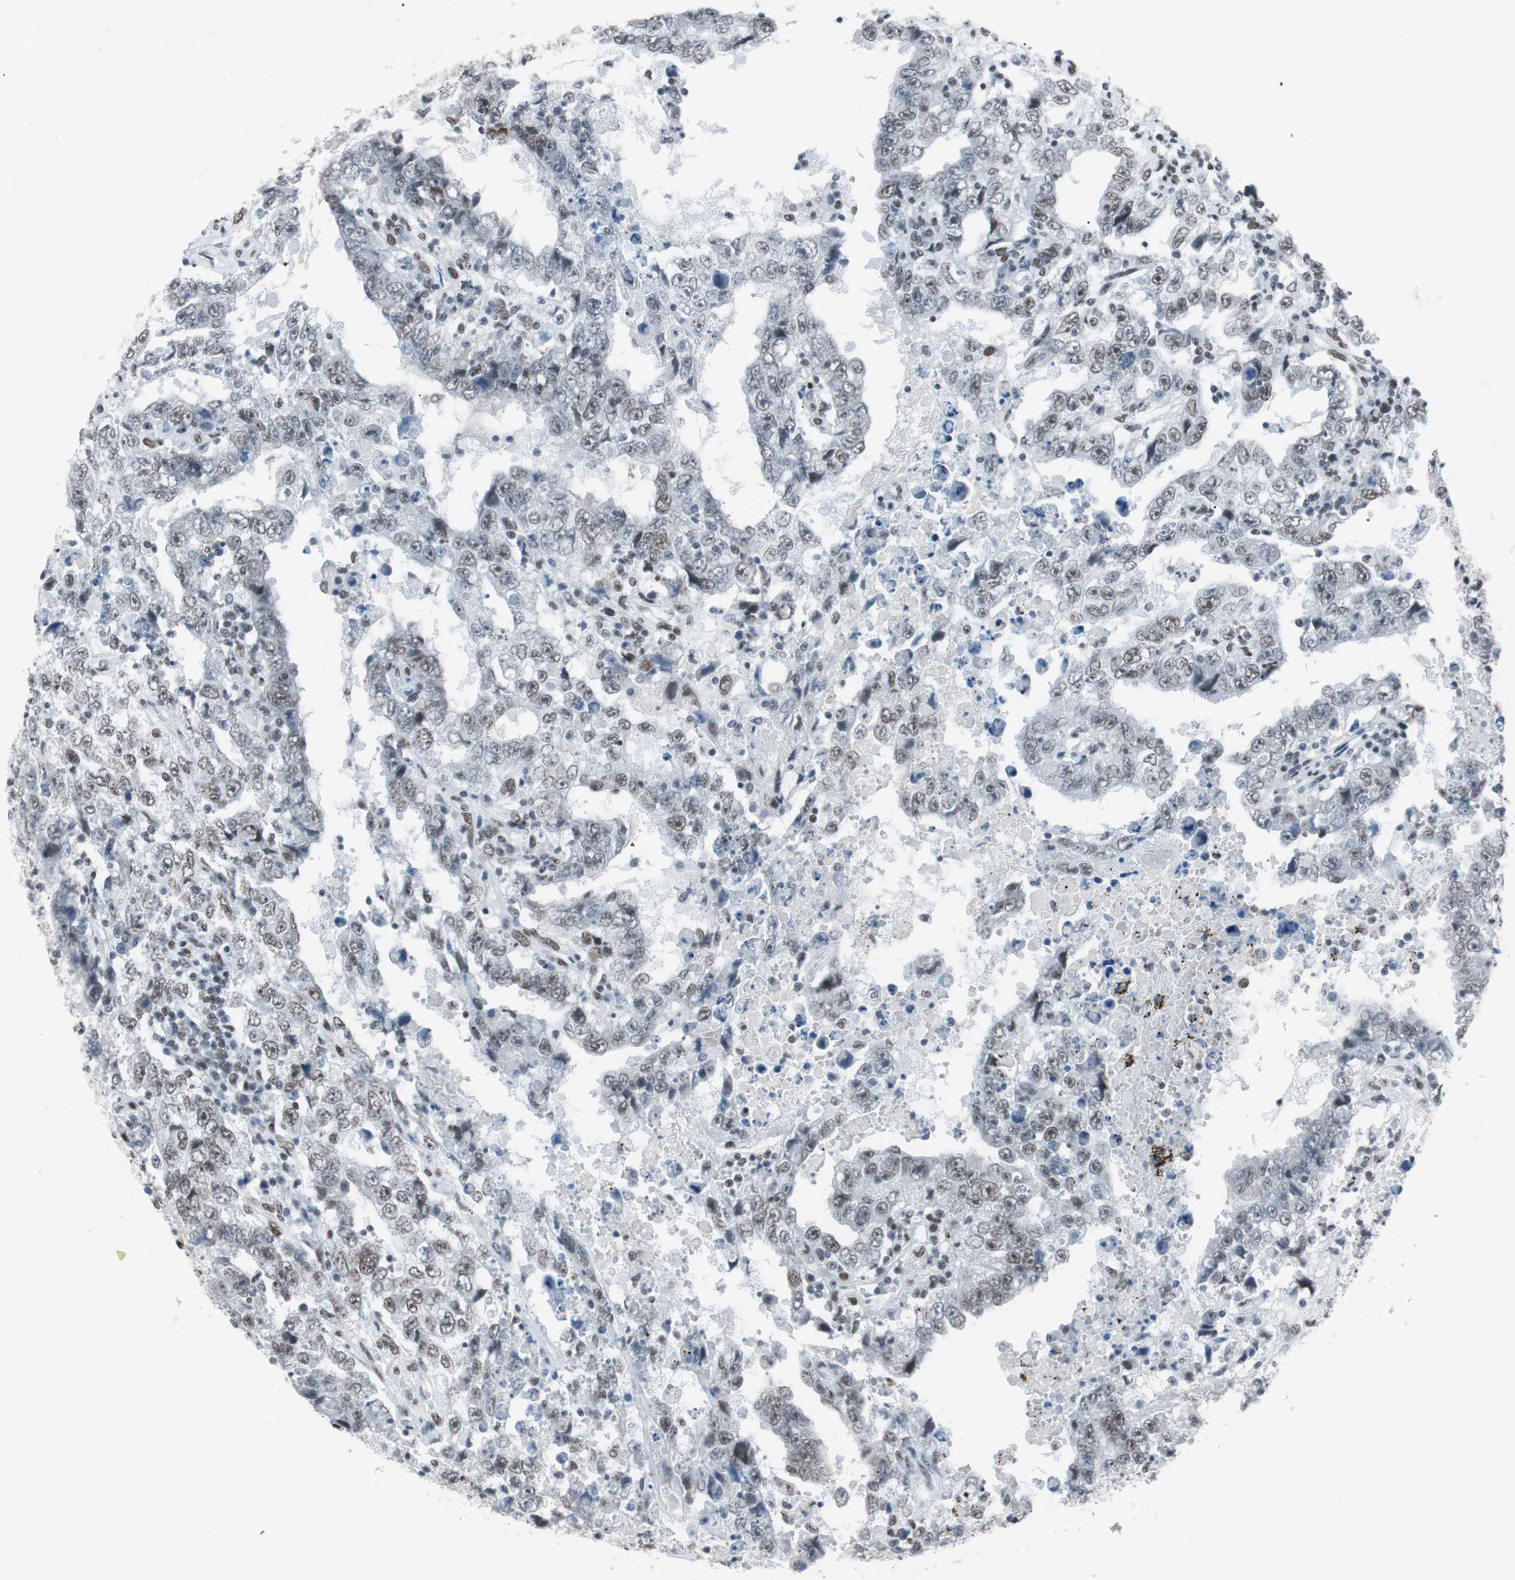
{"staining": {"intensity": "weak", "quantity": "25%-75%", "location": "nuclear"}, "tissue": "testis cancer", "cell_type": "Tumor cells", "image_type": "cancer", "snomed": [{"axis": "morphology", "description": "Carcinoma, Embryonal, NOS"}, {"axis": "topography", "description": "Testis"}], "caption": "Brown immunohistochemical staining in testis embryonal carcinoma reveals weak nuclear expression in about 25%-75% of tumor cells. (Stains: DAB in brown, nuclei in blue, Microscopy: brightfield microscopy at high magnification).", "gene": "ARID1A", "patient": {"sex": "male", "age": 26}}